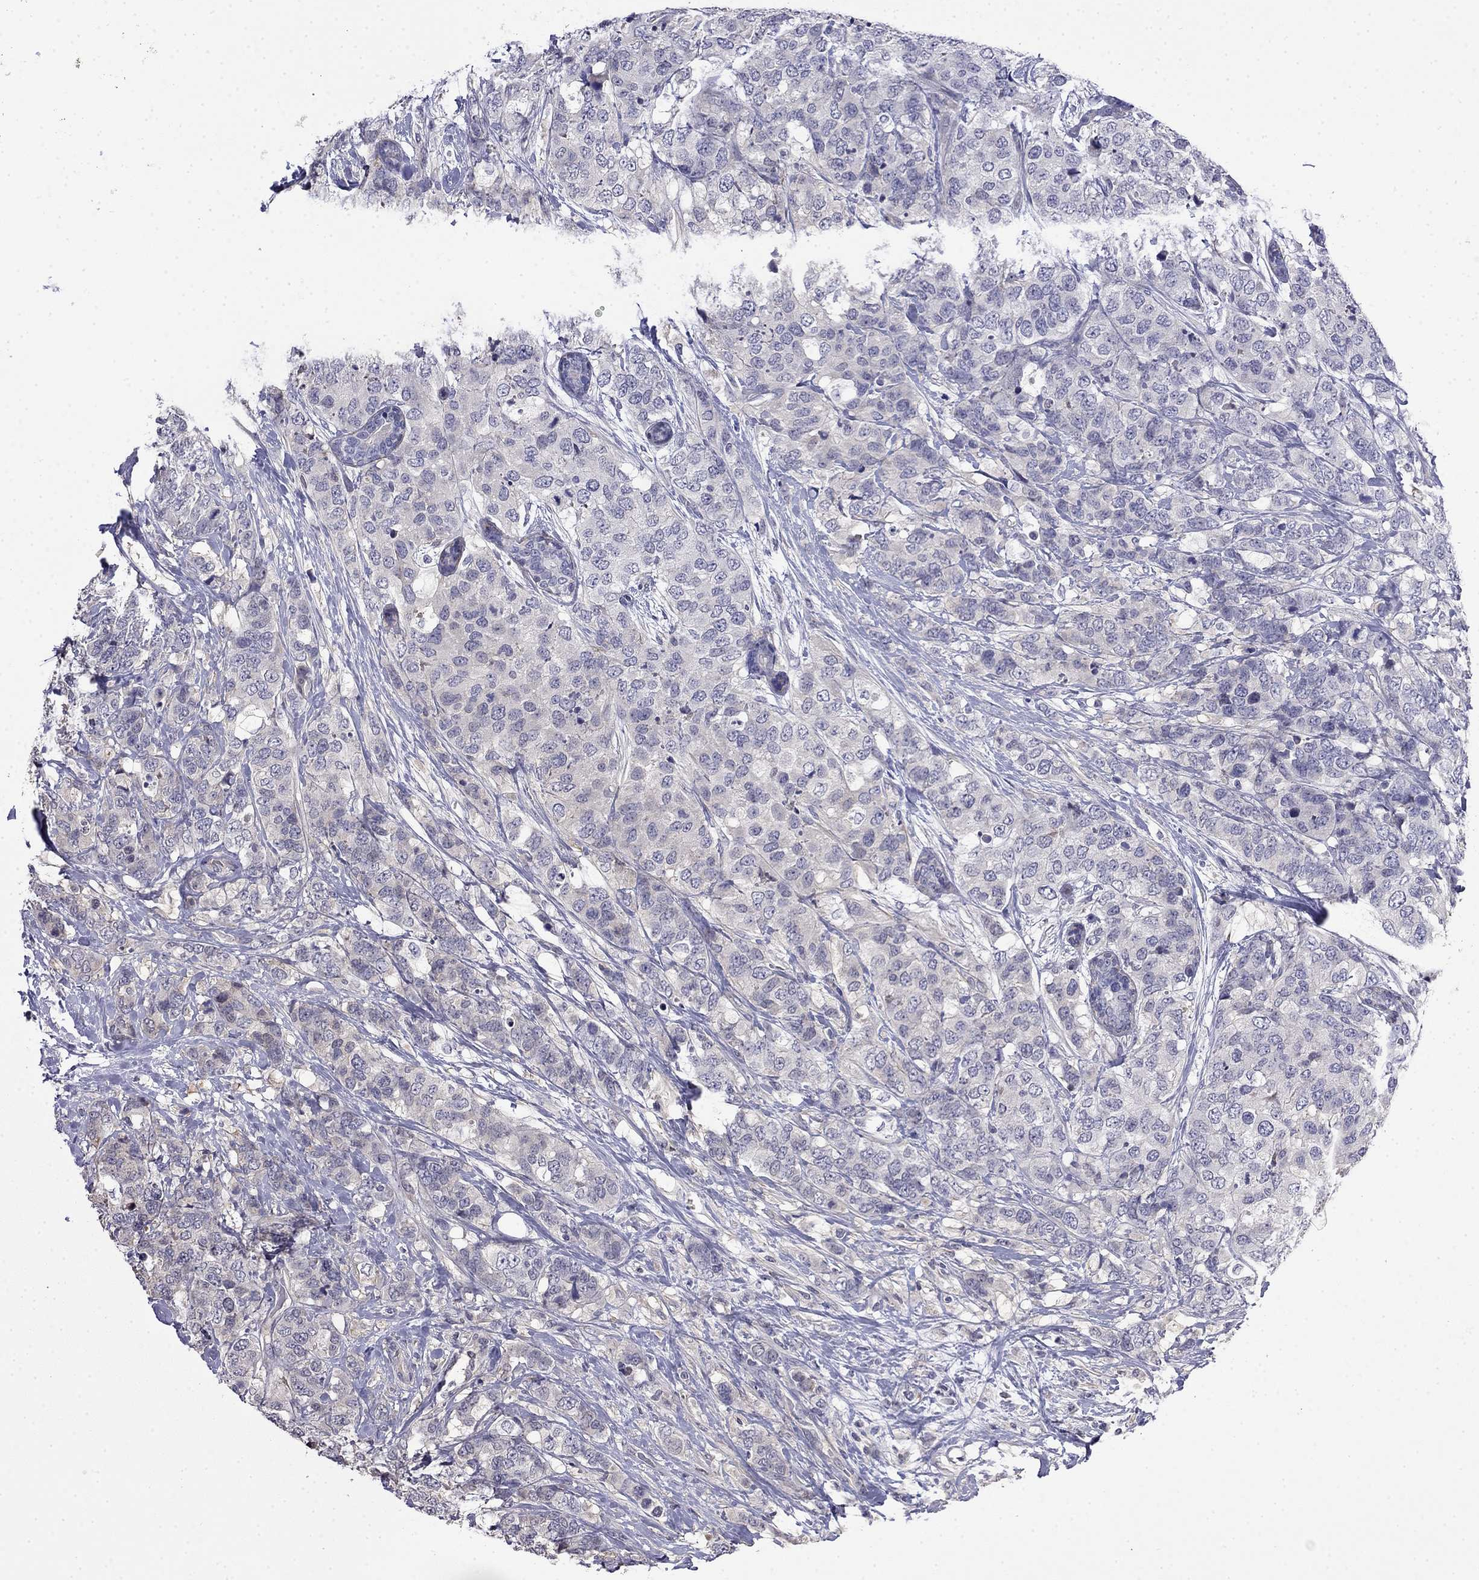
{"staining": {"intensity": "negative", "quantity": "none", "location": "none"}, "tissue": "breast cancer", "cell_type": "Tumor cells", "image_type": "cancer", "snomed": [{"axis": "morphology", "description": "Lobular carcinoma"}, {"axis": "topography", "description": "Breast"}], "caption": "This is an immunohistochemistry (IHC) photomicrograph of human breast cancer. There is no expression in tumor cells.", "gene": "GUCA1B", "patient": {"sex": "female", "age": 59}}